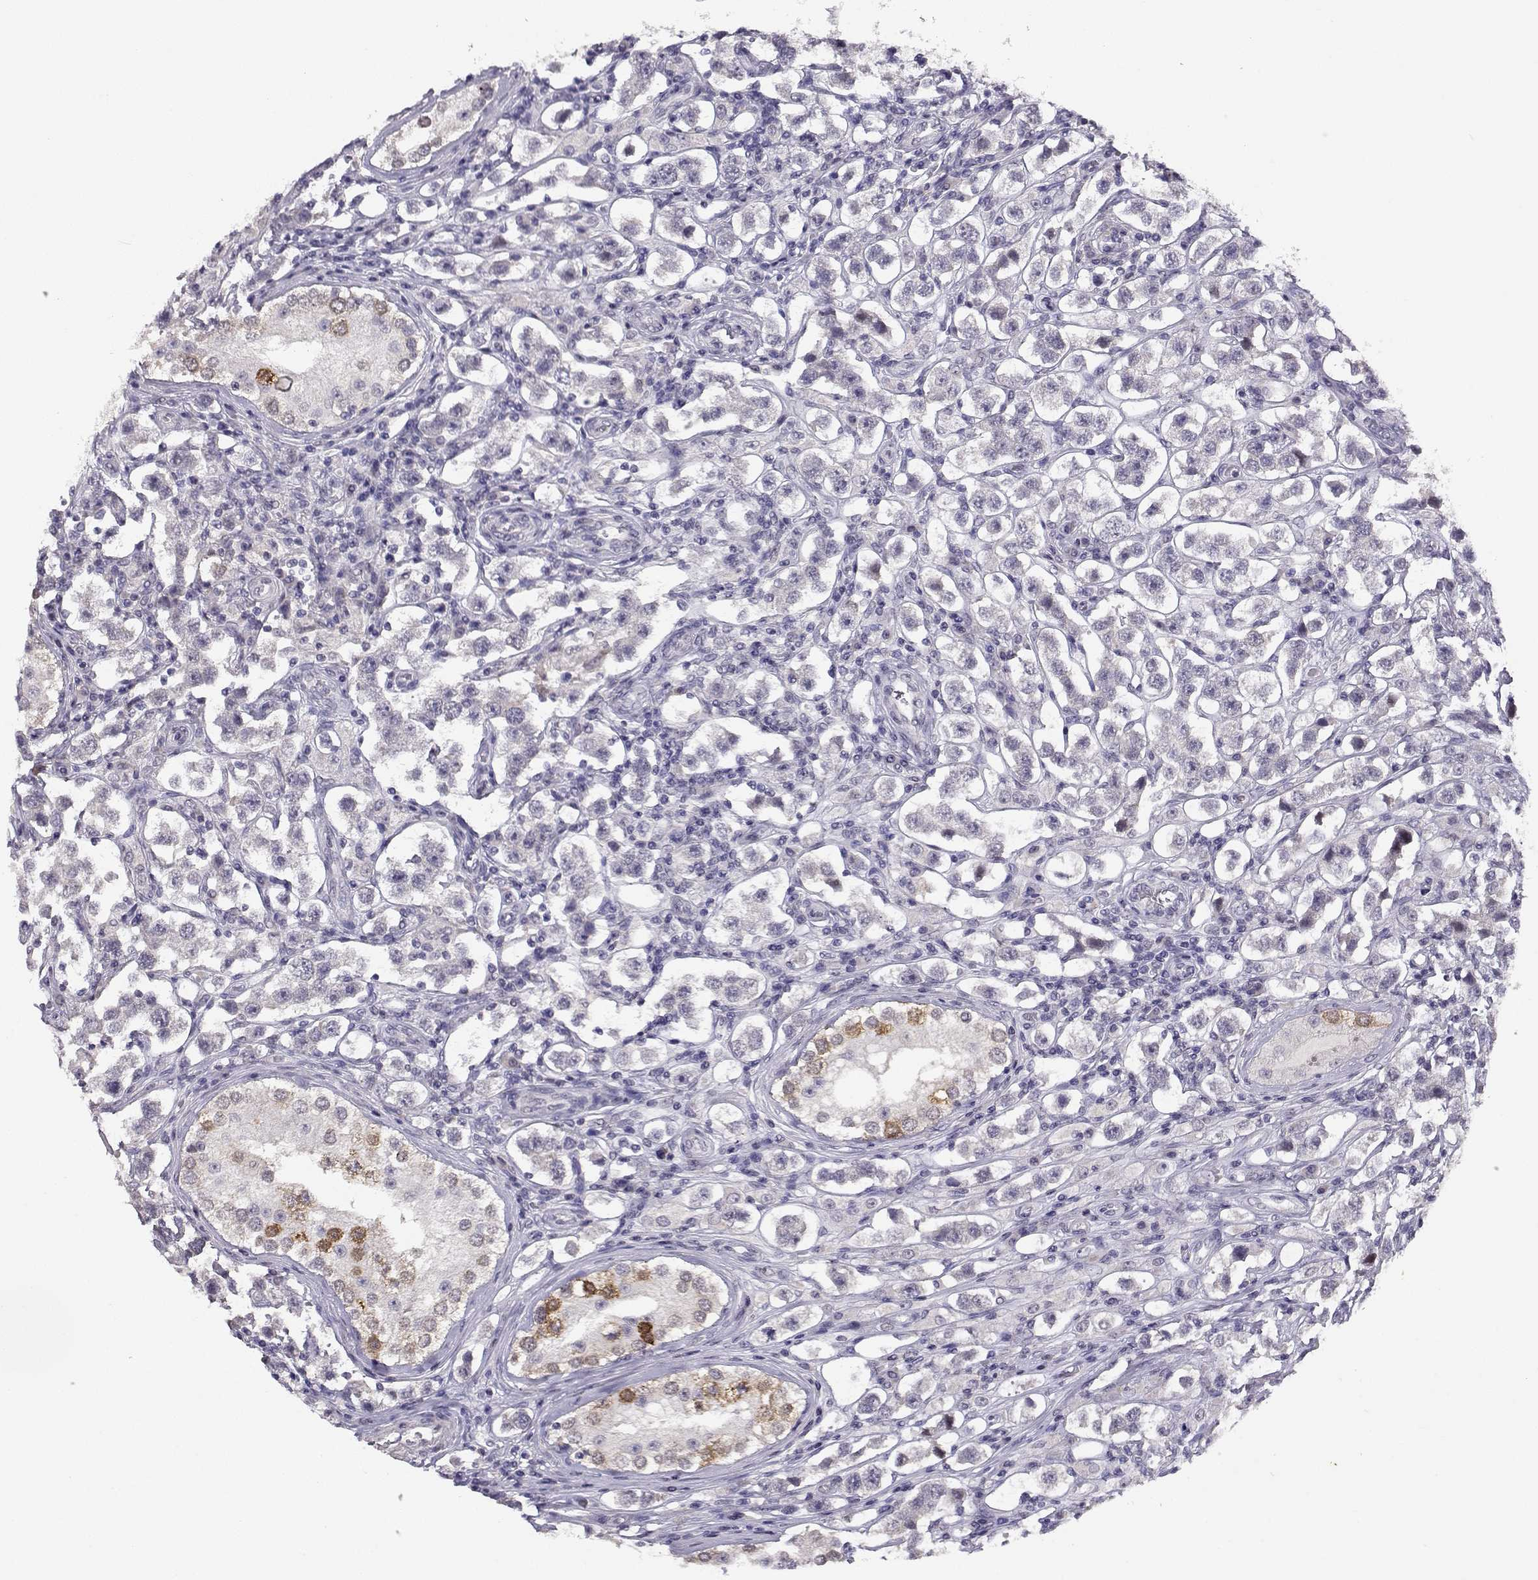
{"staining": {"intensity": "negative", "quantity": "none", "location": "none"}, "tissue": "testis cancer", "cell_type": "Tumor cells", "image_type": "cancer", "snomed": [{"axis": "morphology", "description": "Seminoma, NOS"}, {"axis": "topography", "description": "Testis"}], "caption": "The image shows no significant expression in tumor cells of testis cancer (seminoma).", "gene": "RHOXF2", "patient": {"sex": "male", "age": 37}}